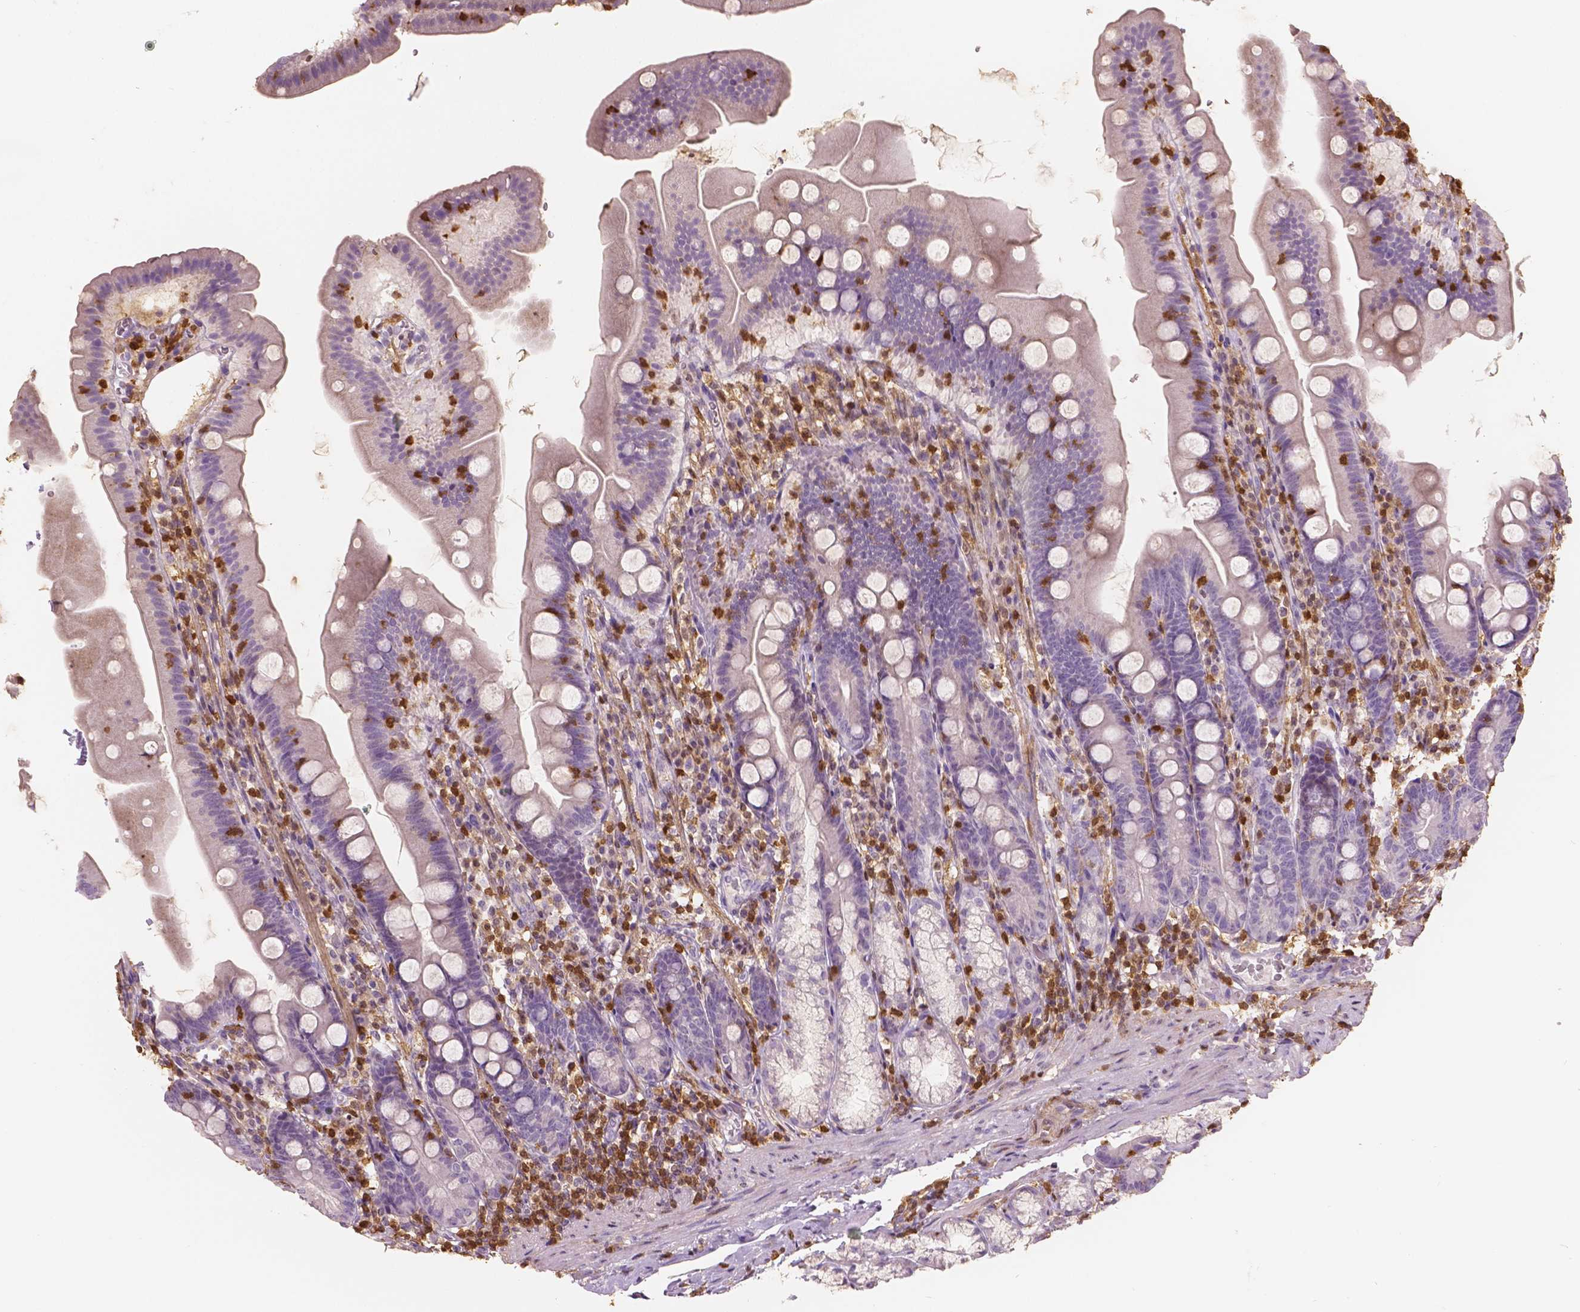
{"staining": {"intensity": "negative", "quantity": "none", "location": "none"}, "tissue": "duodenum", "cell_type": "Glandular cells", "image_type": "normal", "snomed": [{"axis": "morphology", "description": "Normal tissue, NOS"}, {"axis": "topography", "description": "Duodenum"}], "caption": "This is an IHC image of benign duodenum. There is no expression in glandular cells.", "gene": "S100A4", "patient": {"sex": "female", "age": 67}}